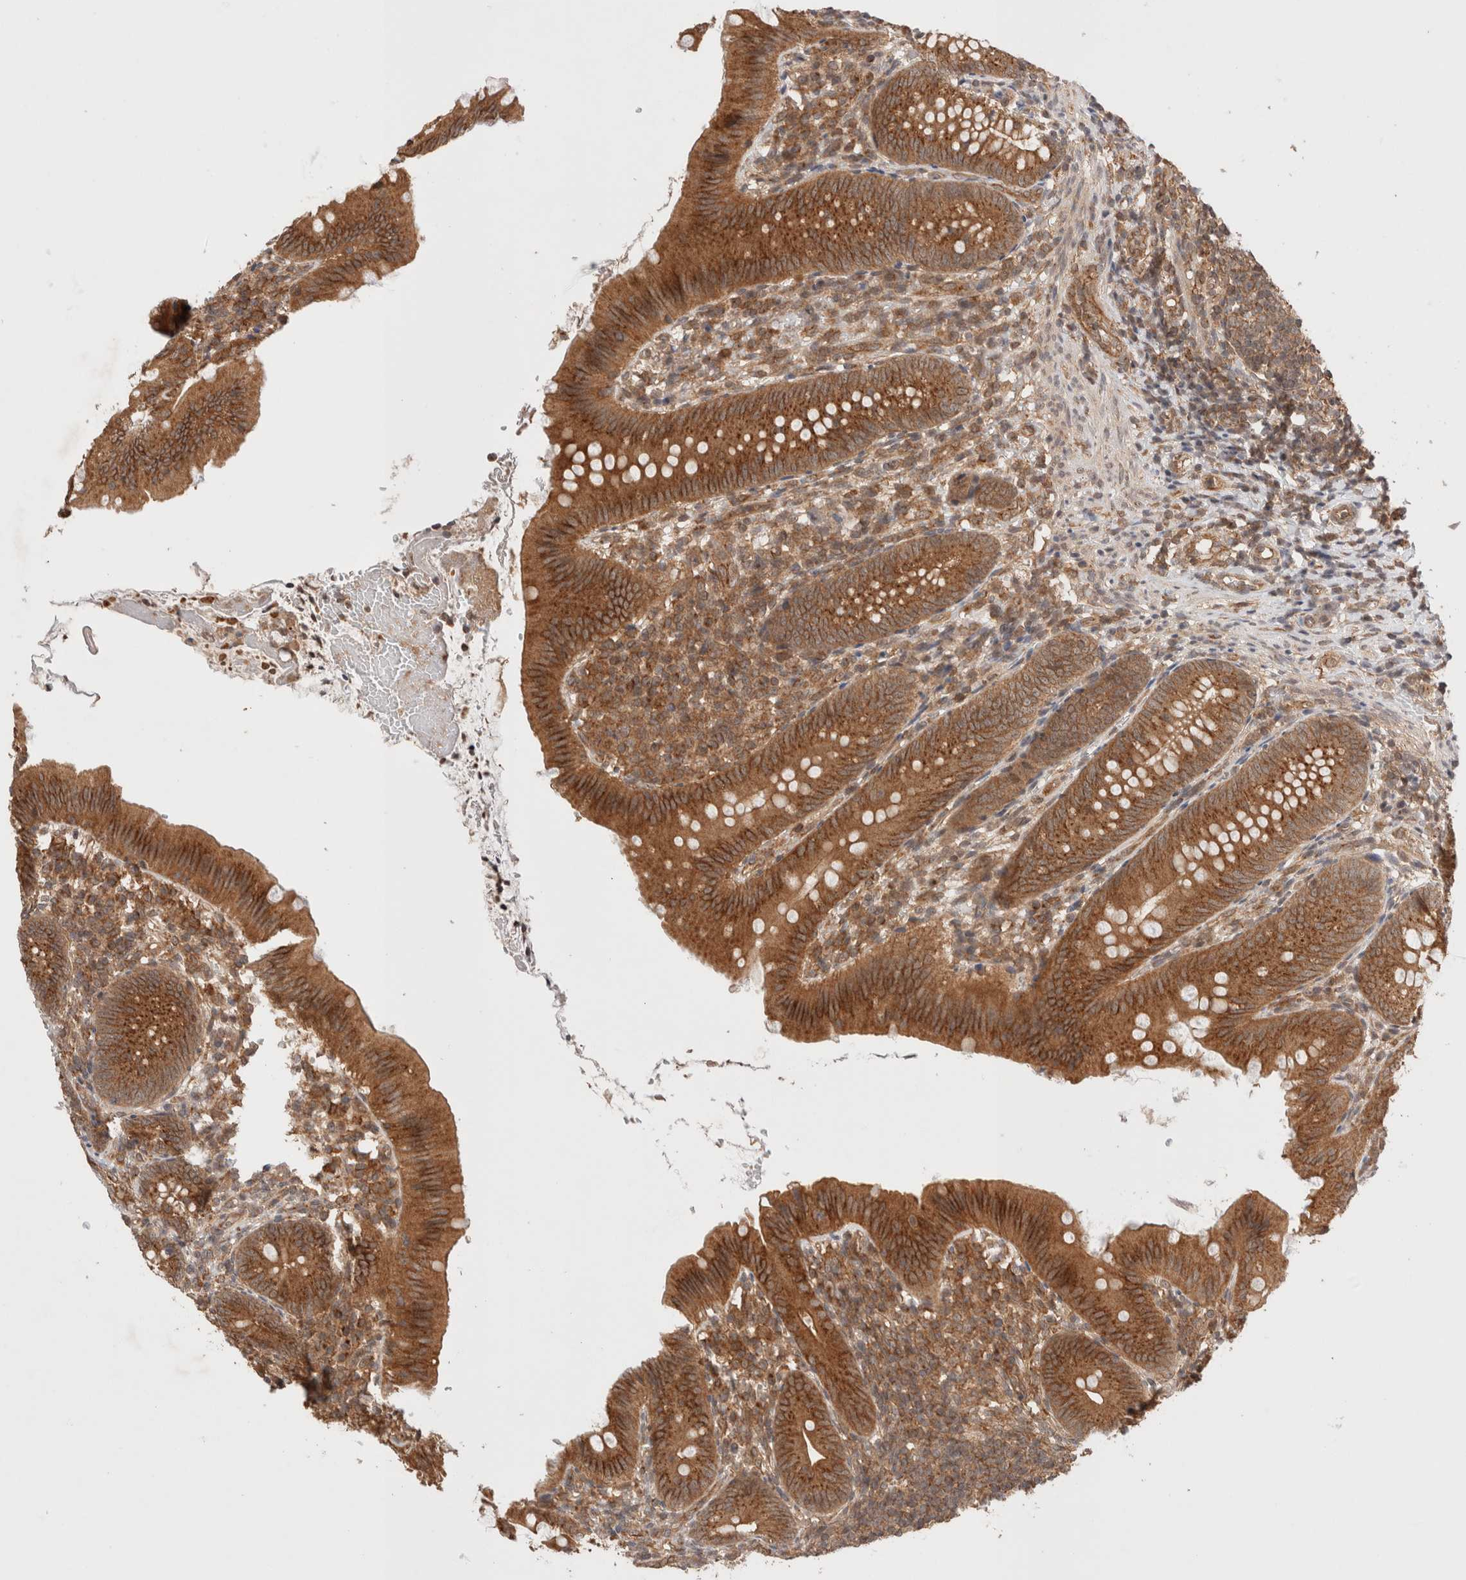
{"staining": {"intensity": "strong", "quantity": ">75%", "location": "cytoplasmic/membranous"}, "tissue": "appendix", "cell_type": "Glandular cells", "image_type": "normal", "snomed": [{"axis": "morphology", "description": "Normal tissue, NOS"}, {"axis": "topography", "description": "Appendix"}], "caption": "Brown immunohistochemical staining in unremarkable human appendix demonstrates strong cytoplasmic/membranous positivity in approximately >75% of glandular cells.", "gene": "SIKE1", "patient": {"sex": "male", "age": 1}}